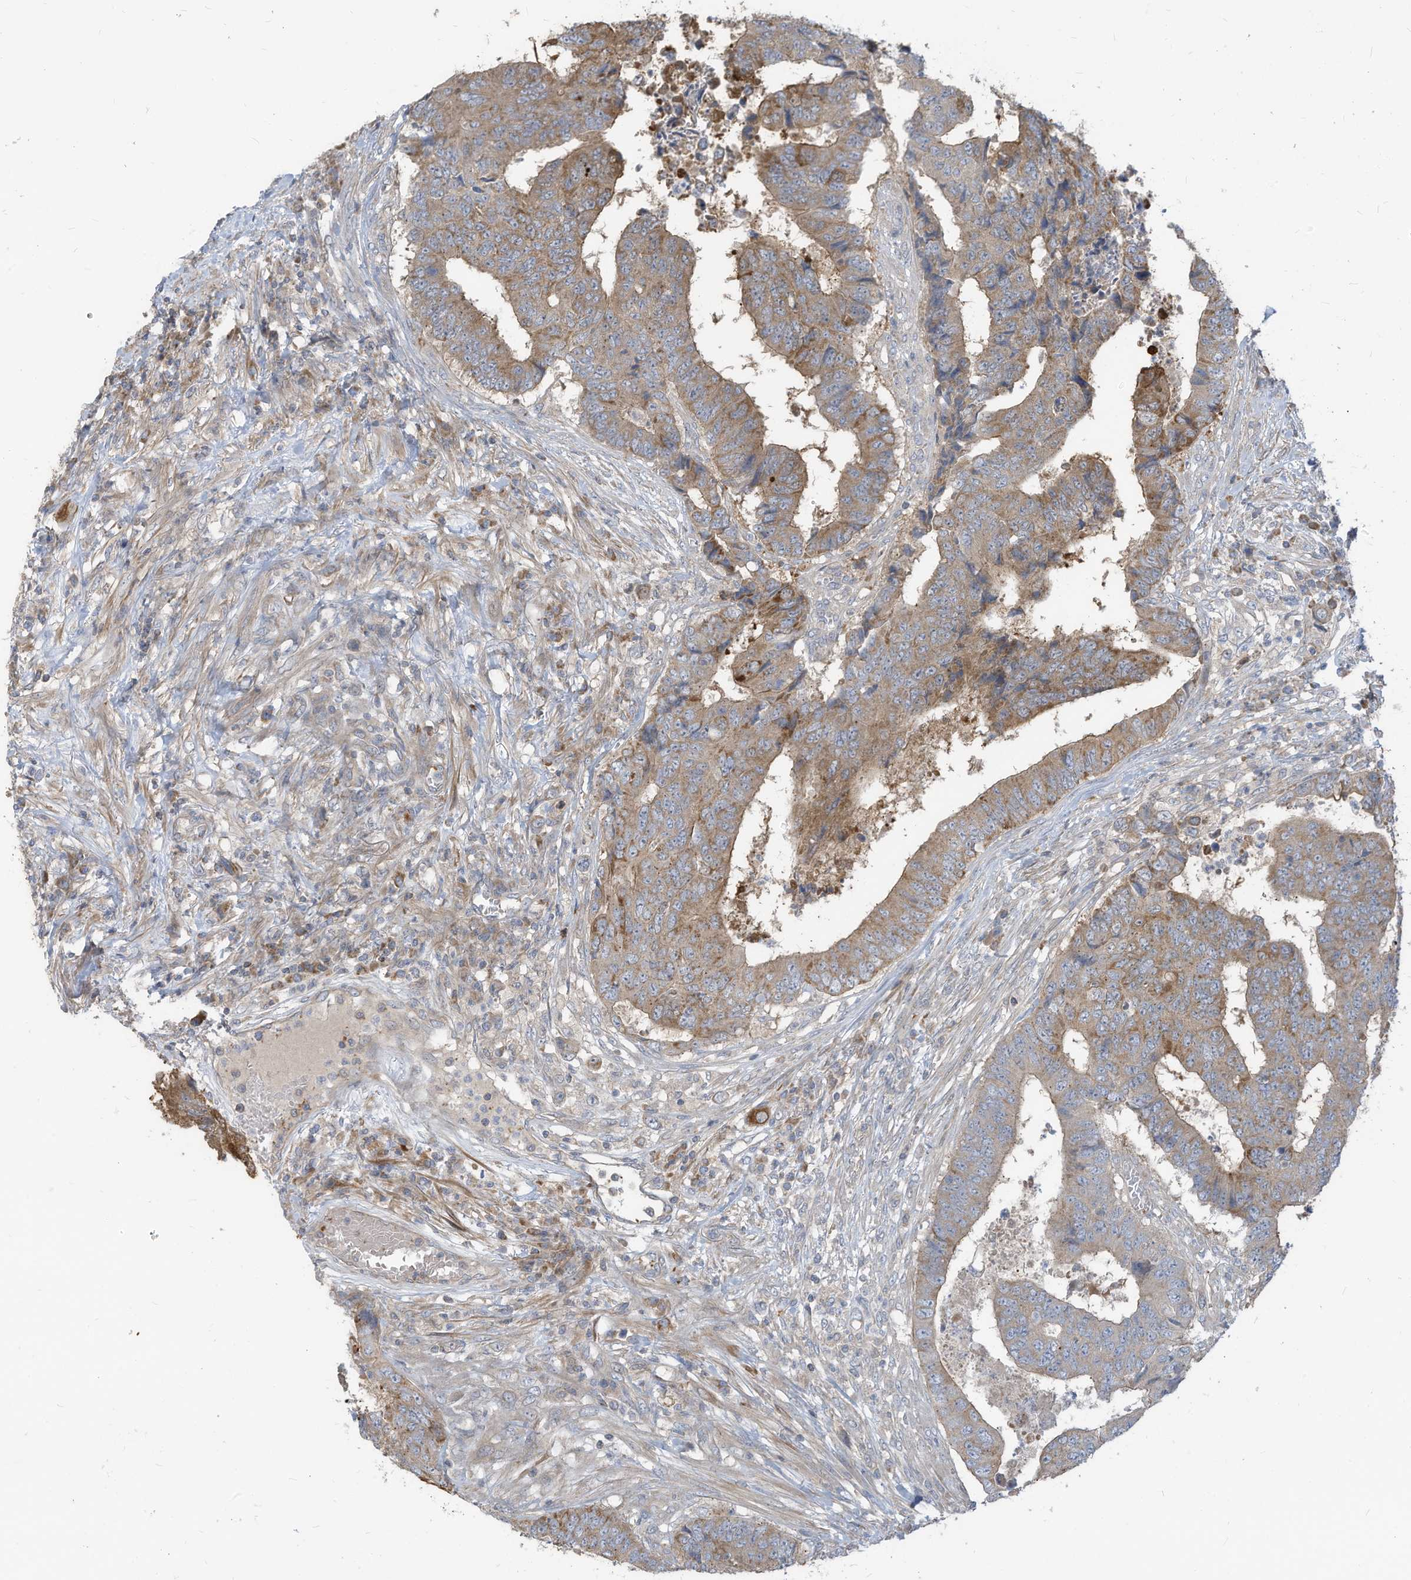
{"staining": {"intensity": "moderate", "quantity": ">75%", "location": "cytoplasmic/membranous"}, "tissue": "colorectal cancer", "cell_type": "Tumor cells", "image_type": "cancer", "snomed": [{"axis": "morphology", "description": "Adenocarcinoma, NOS"}, {"axis": "topography", "description": "Rectum"}], "caption": "Immunohistochemical staining of colorectal cancer (adenocarcinoma) displays medium levels of moderate cytoplasmic/membranous expression in approximately >75% of tumor cells.", "gene": "GTPBP2", "patient": {"sex": "male", "age": 84}}